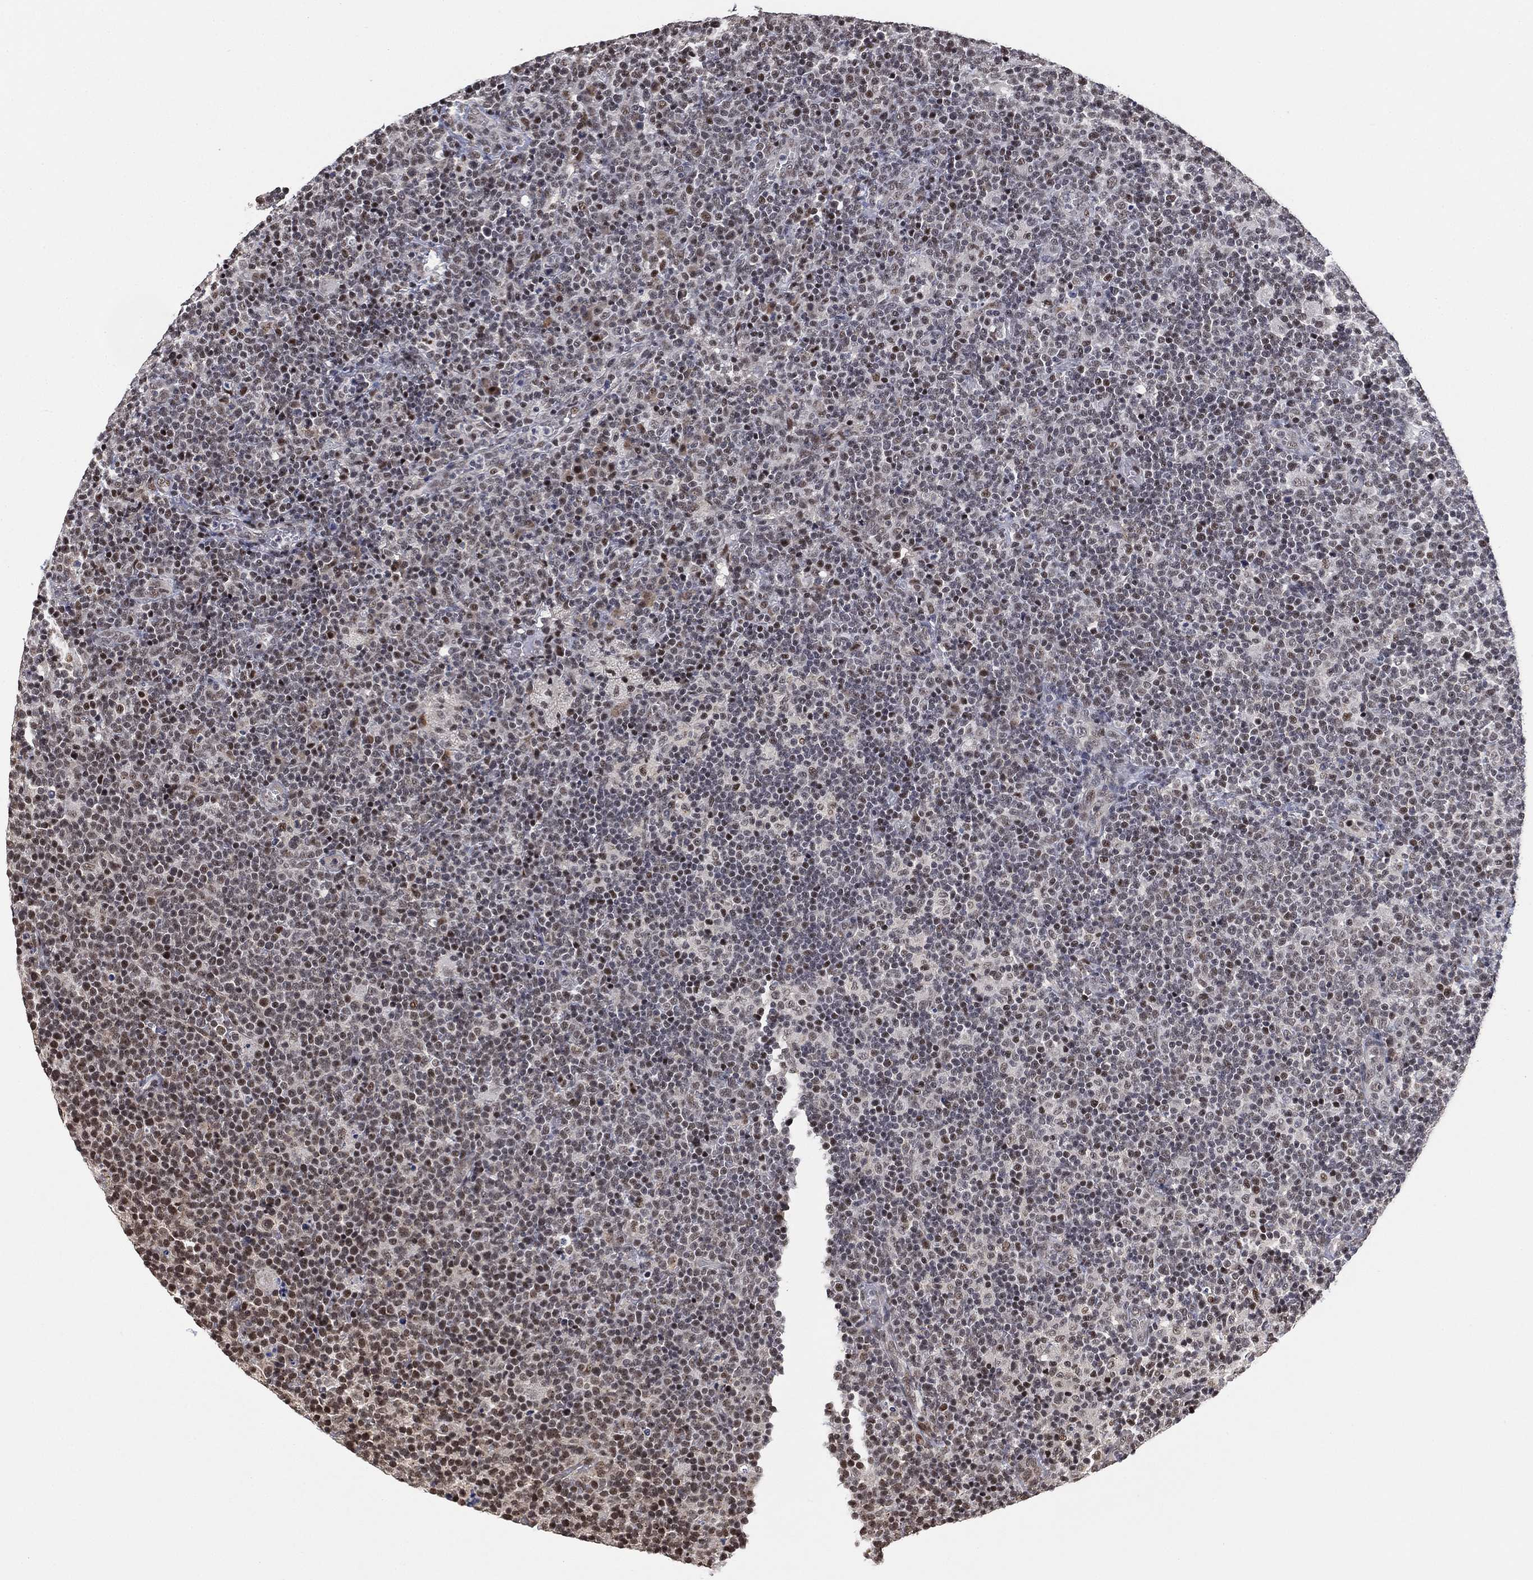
{"staining": {"intensity": "moderate", "quantity": "<25%", "location": "nuclear"}, "tissue": "lymphoma", "cell_type": "Tumor cells", "image_type": "cancer", "snomed": [{"axis": "morphology", "description": "Malignant lymphoma, non-Hodgkin's type, High grade"}, {"axis": "topography", "description": "Lymph node"}], "caption": "Immunohistochemical staining of human lymphoma demonstrates moderate nuclear protein staining in about <25% of tumor cells.", "gene": "ZSCAN30", "patient": {"sex": "male", "age": 61}}